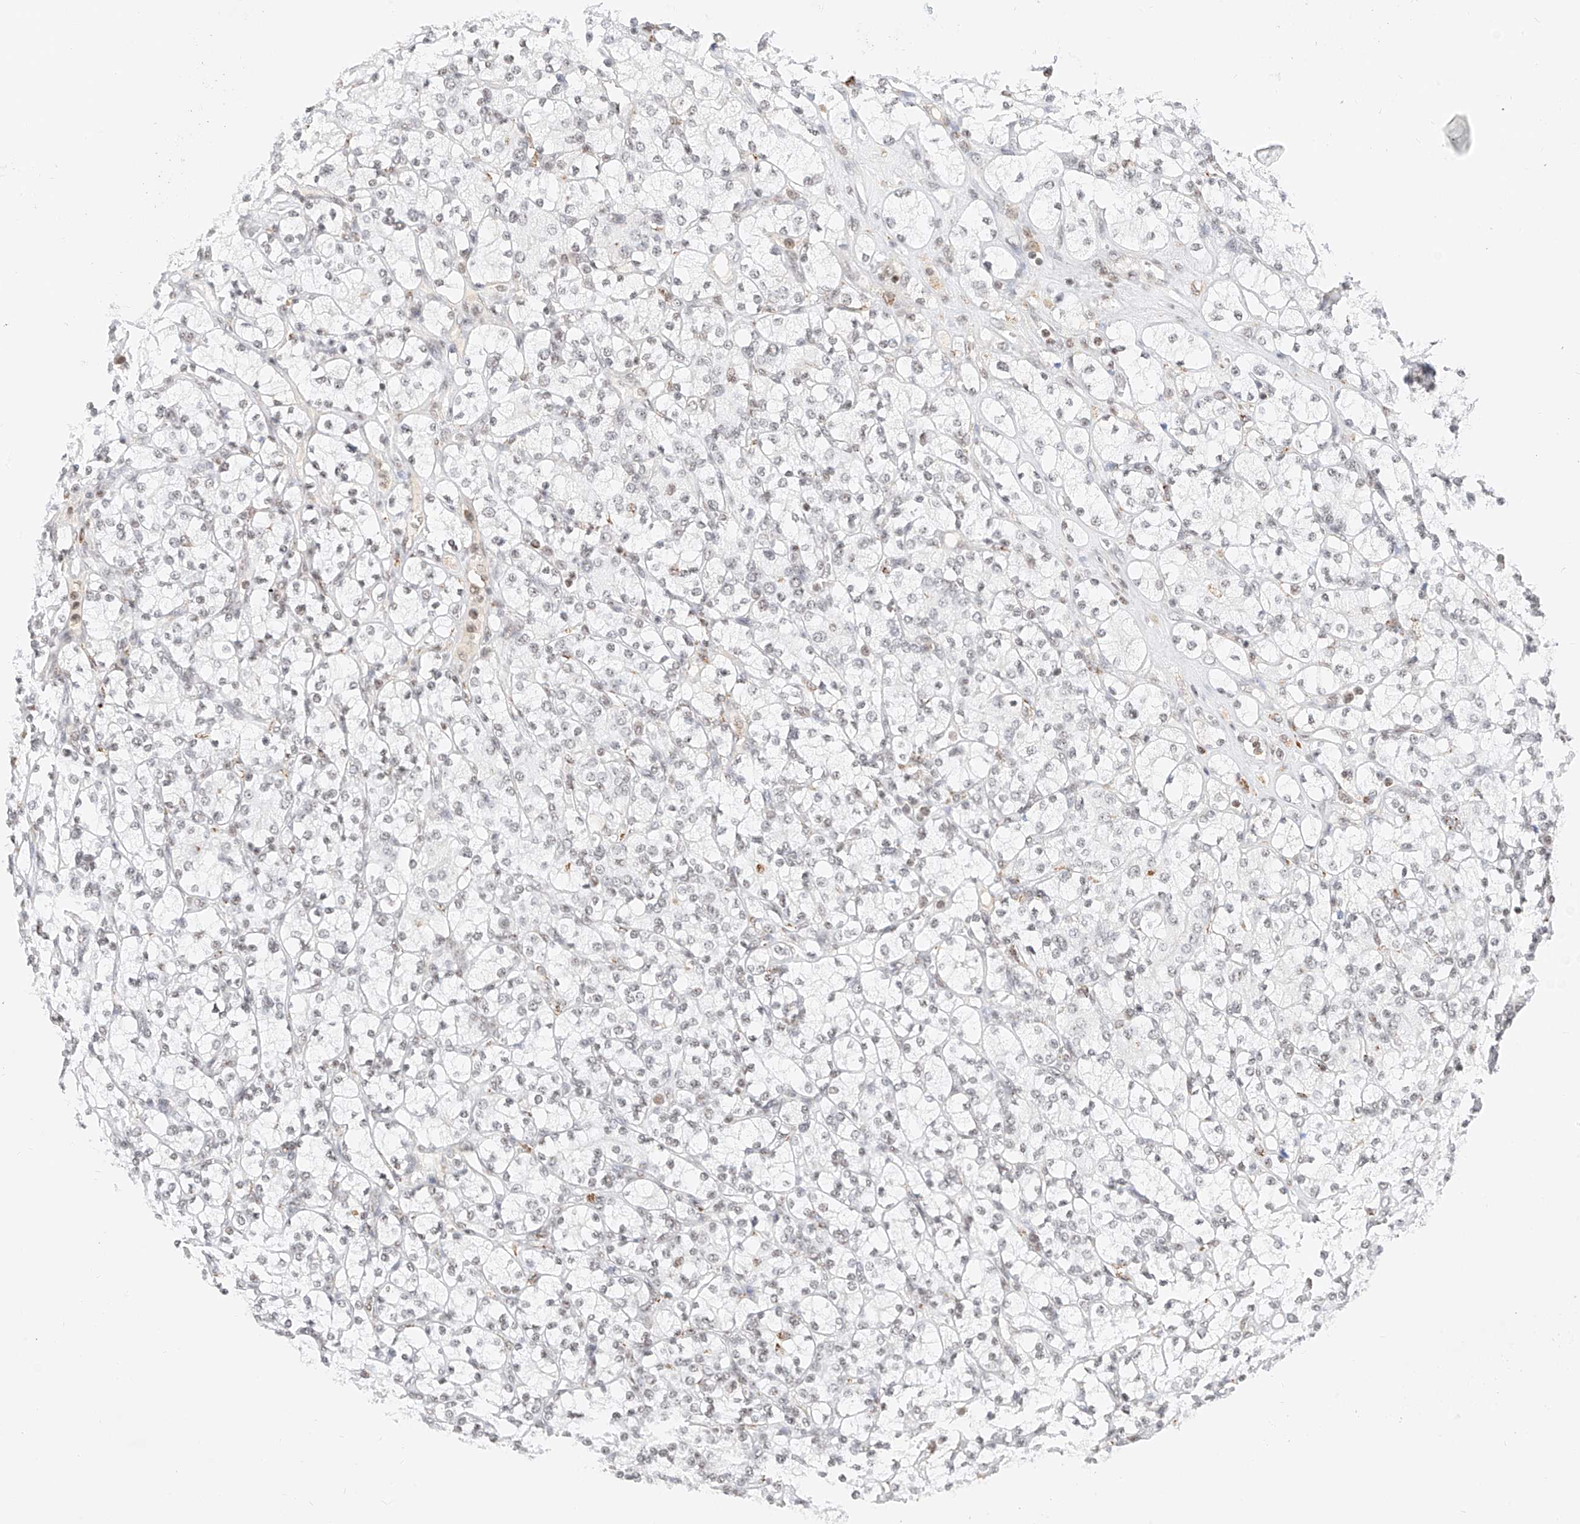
{"staining": {"intensity": "negative", "quantity": "none", "location": "none"}, "tissue": "renal cancer", "cell_type": "Tumor cells", "image_type": "cancer", "snomed": [{"axis": "morphology", "description": "Adenocarcinoma, NOS"}, {"axis": "topography", "description": "Kidney"}], "caption": "Tumor cells show no significant positivity in renal adenocarcinoma.", "gene": "NRF1", "patient": {"sex": "male", "age": 77}}